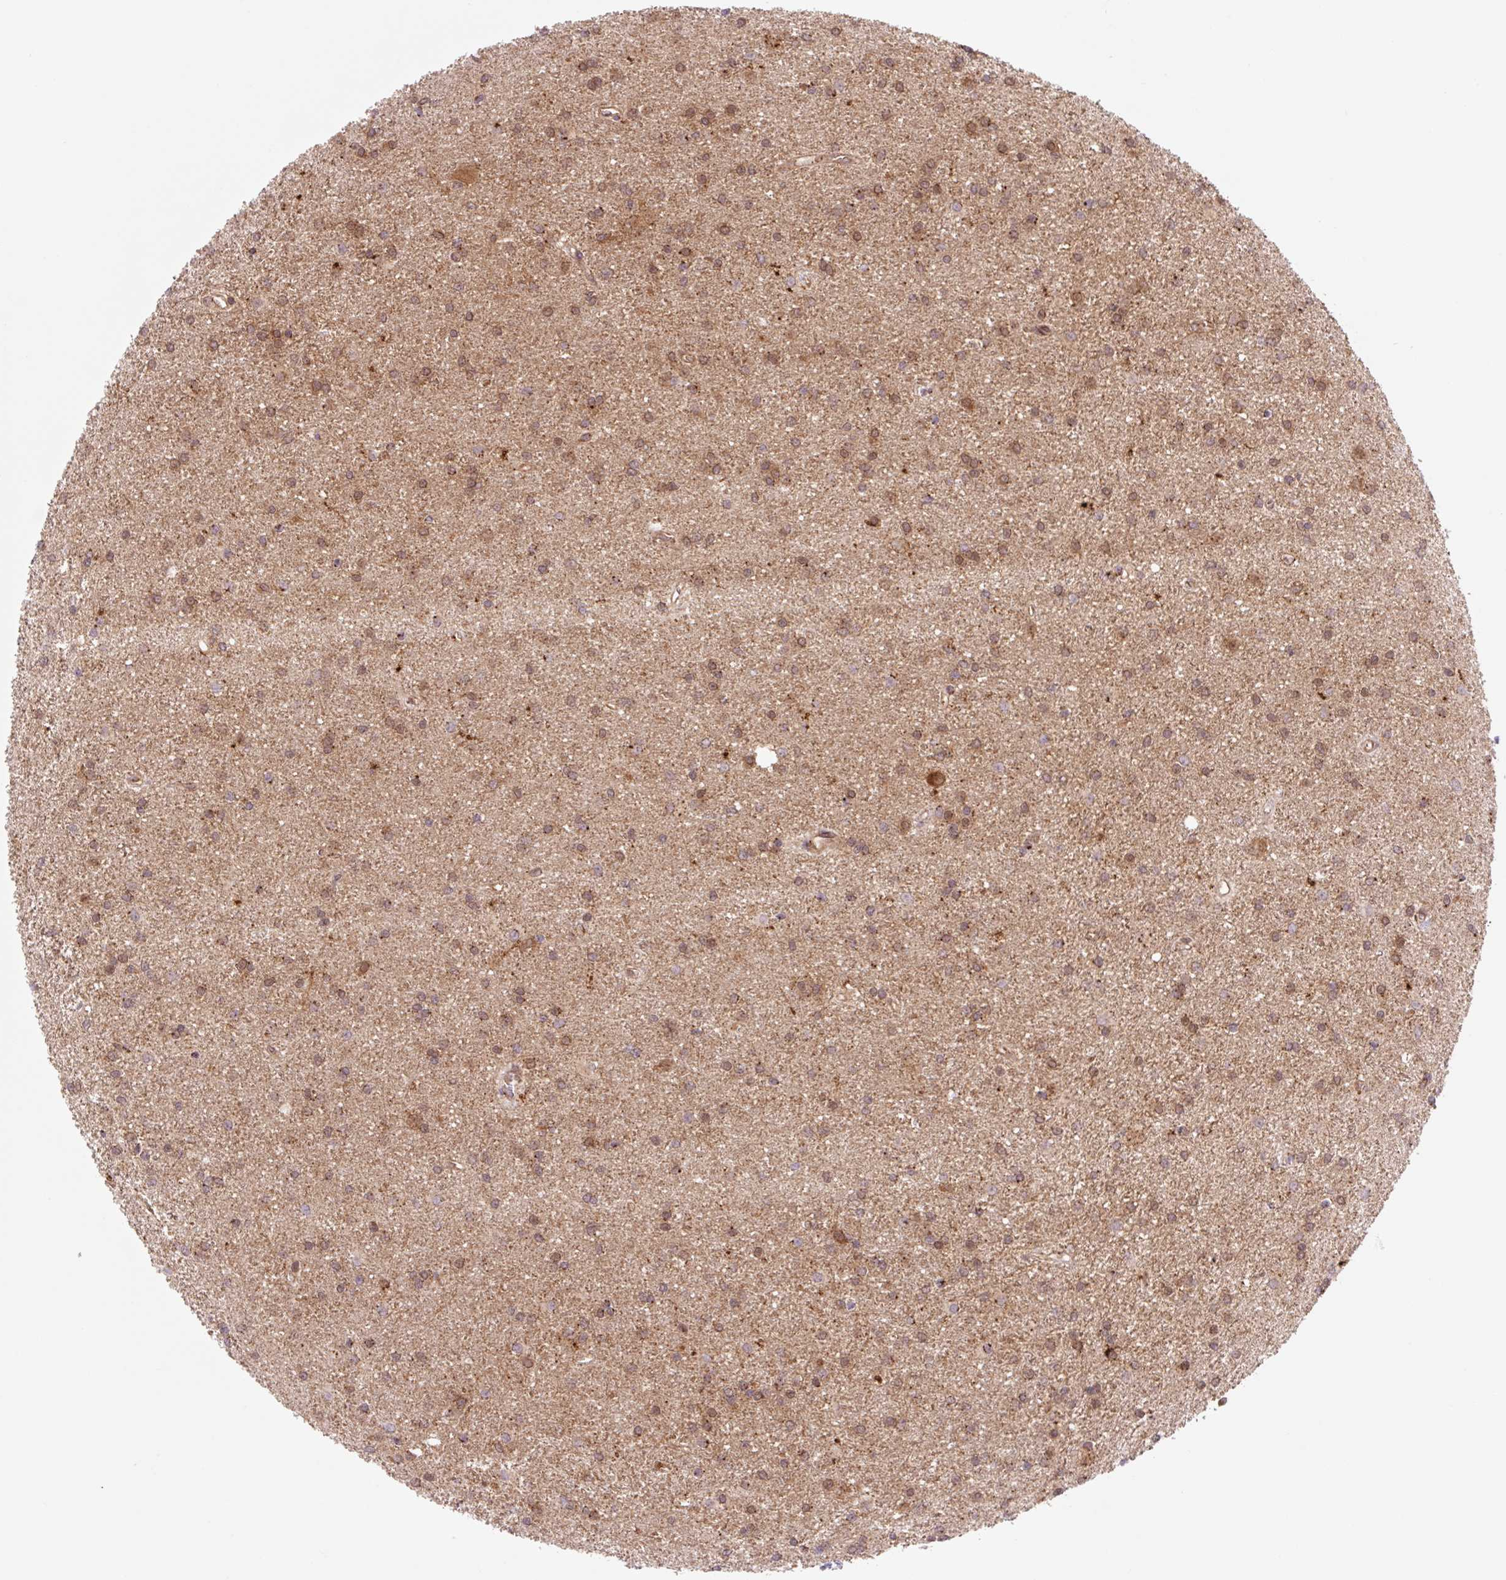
{"staining": {"intensity": "moderate", "quantity": ">75%", "location": "cytoplasmic/membranous"}, "tissue": "glioma", "cell_type": "Tumor cells", "image_type": "cancer", "snomed": [{"axis": "morphology", "description": "Glioma, malignant, High grade"}, {"axis": "topography", "description": "Brain"}], "caption": "A brown stain highlights moderate cytoplasmic/membranous positivity of a protein in human glioma tumor cells. (brown staining indicates protein expression, while blue staining denotes nuclei).", "gene": "VPS4A", "patient": {"sex": "female", "age": 50}}